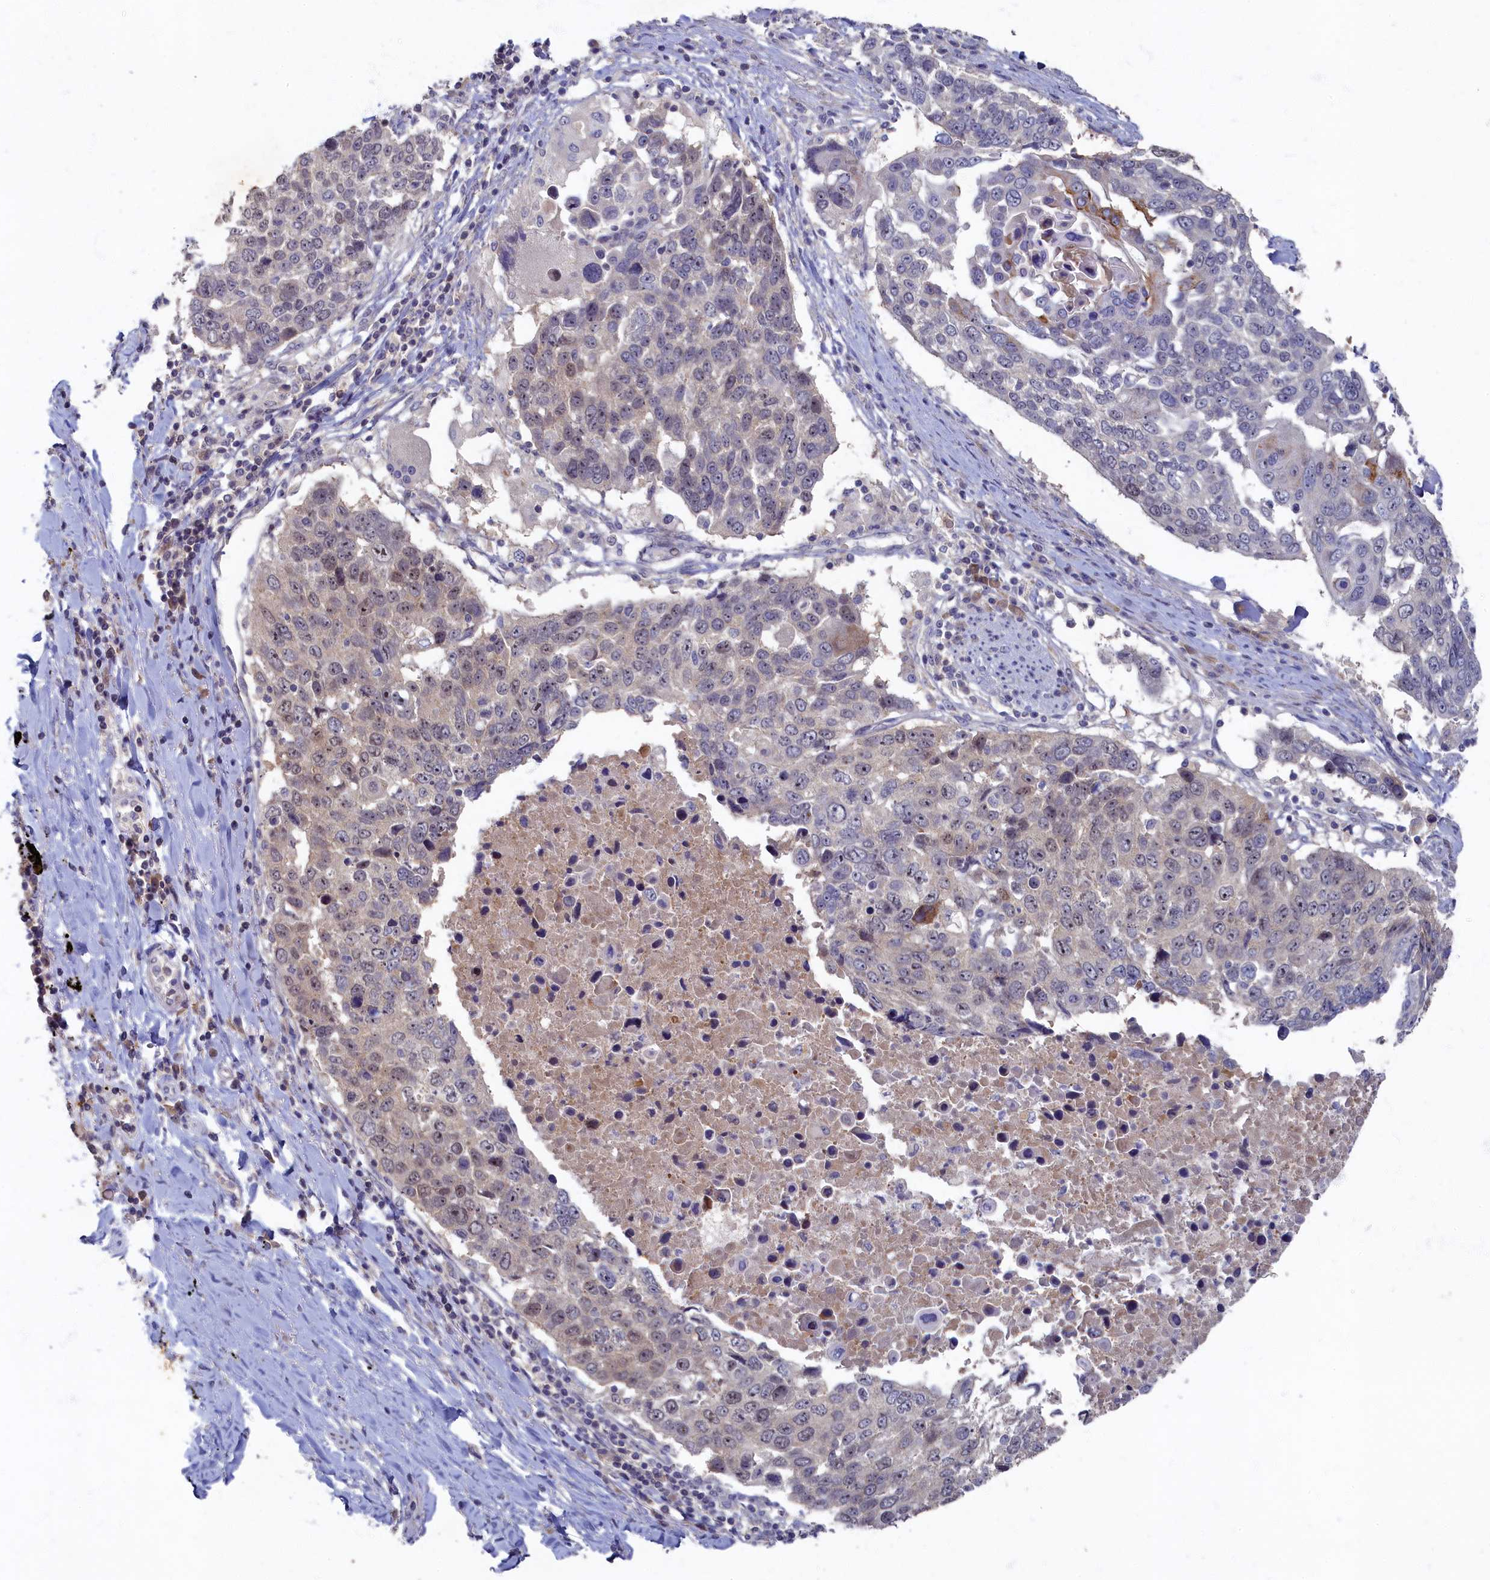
{"staining": {"intensity": "moderate", "quantity": "<25%", "location": "nuclear"}, "tissue": "lung cancer", "cell_type": "Tumor cells", "image_type": "cancer", "snomed": [{"axis": "morphology", "description": "Squamous cell carcinoma, NOS"}, {"axis": "topography", "description": "Lung"}], "caption": "The histopathology image demonstrates a brown stain indicating the presence of a protein in the nuclear of tumor cells in lung cancer. (Brightfield microscopy of DAB IHC at high magnification).", "gene": "HUNK", "patient": {"sex": "male", "age": 66}}